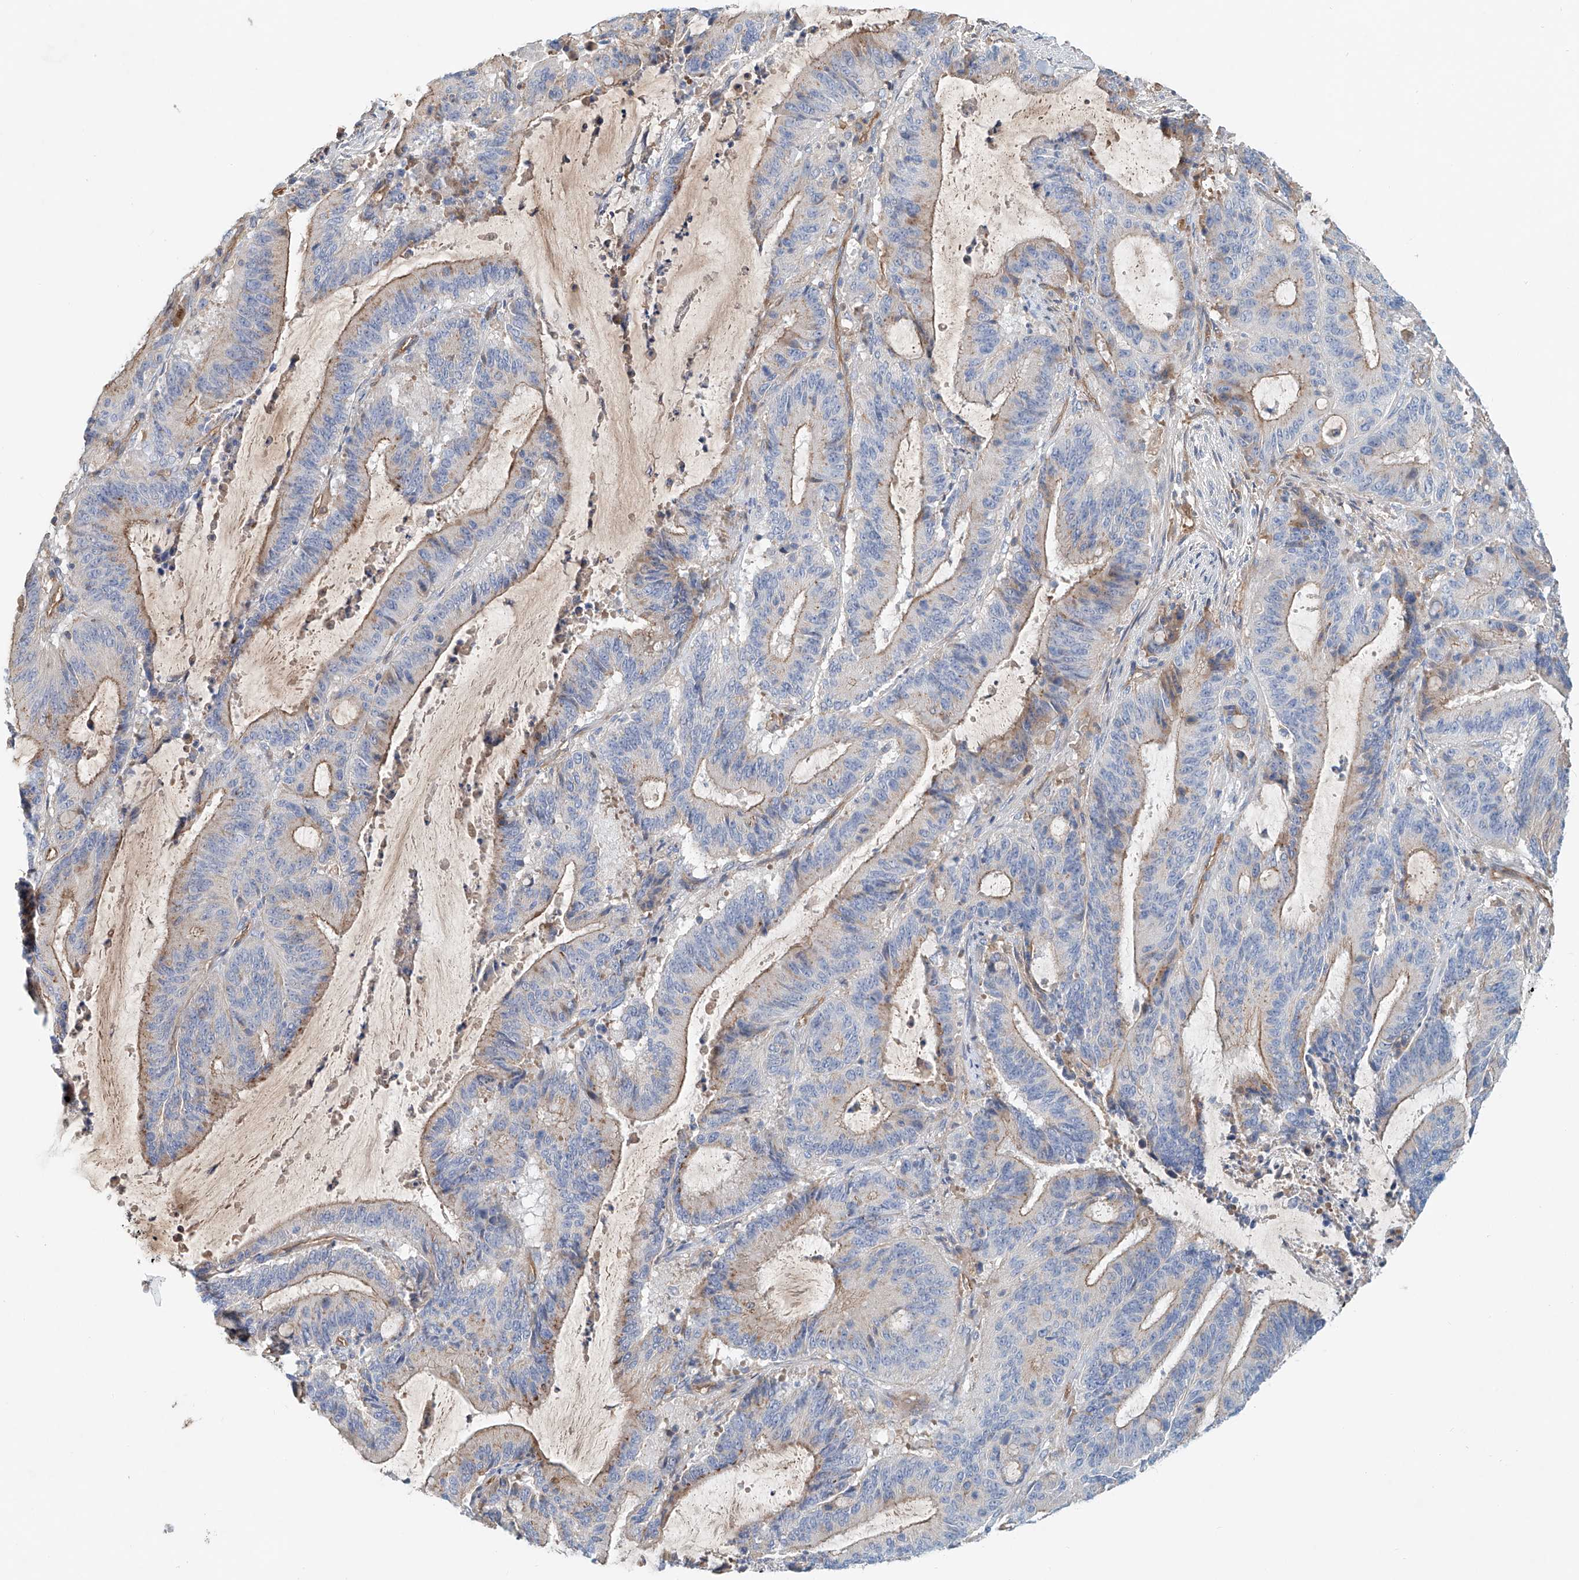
{"staining": {"intensity": "weak", "quantity": ">75%", "location": "cytoplasmic/membranous"}, "tissue": "liver cancer", "cell_type": "Tumor cells", "image_type": "cancer", "snomed": [{"axis": "morphology", "description": "Normal tissue, NOS"}, {"axis": "morphology", "description": "Cholangiocarcinoma"}, {"axis": "topography", "description": "Liver"}, {"axis": "topography", "description": "Peripheral nerve tissue"}], "caption": "Cholangiocarcinoma (liver) stained with DAB immunohistochemistry exhibits low levels of weak cytoplasmic/membranous positivity in about >75% of tumor cells.", "gene": "FRYL", "patient": {"sex": "female", "age": 73}}